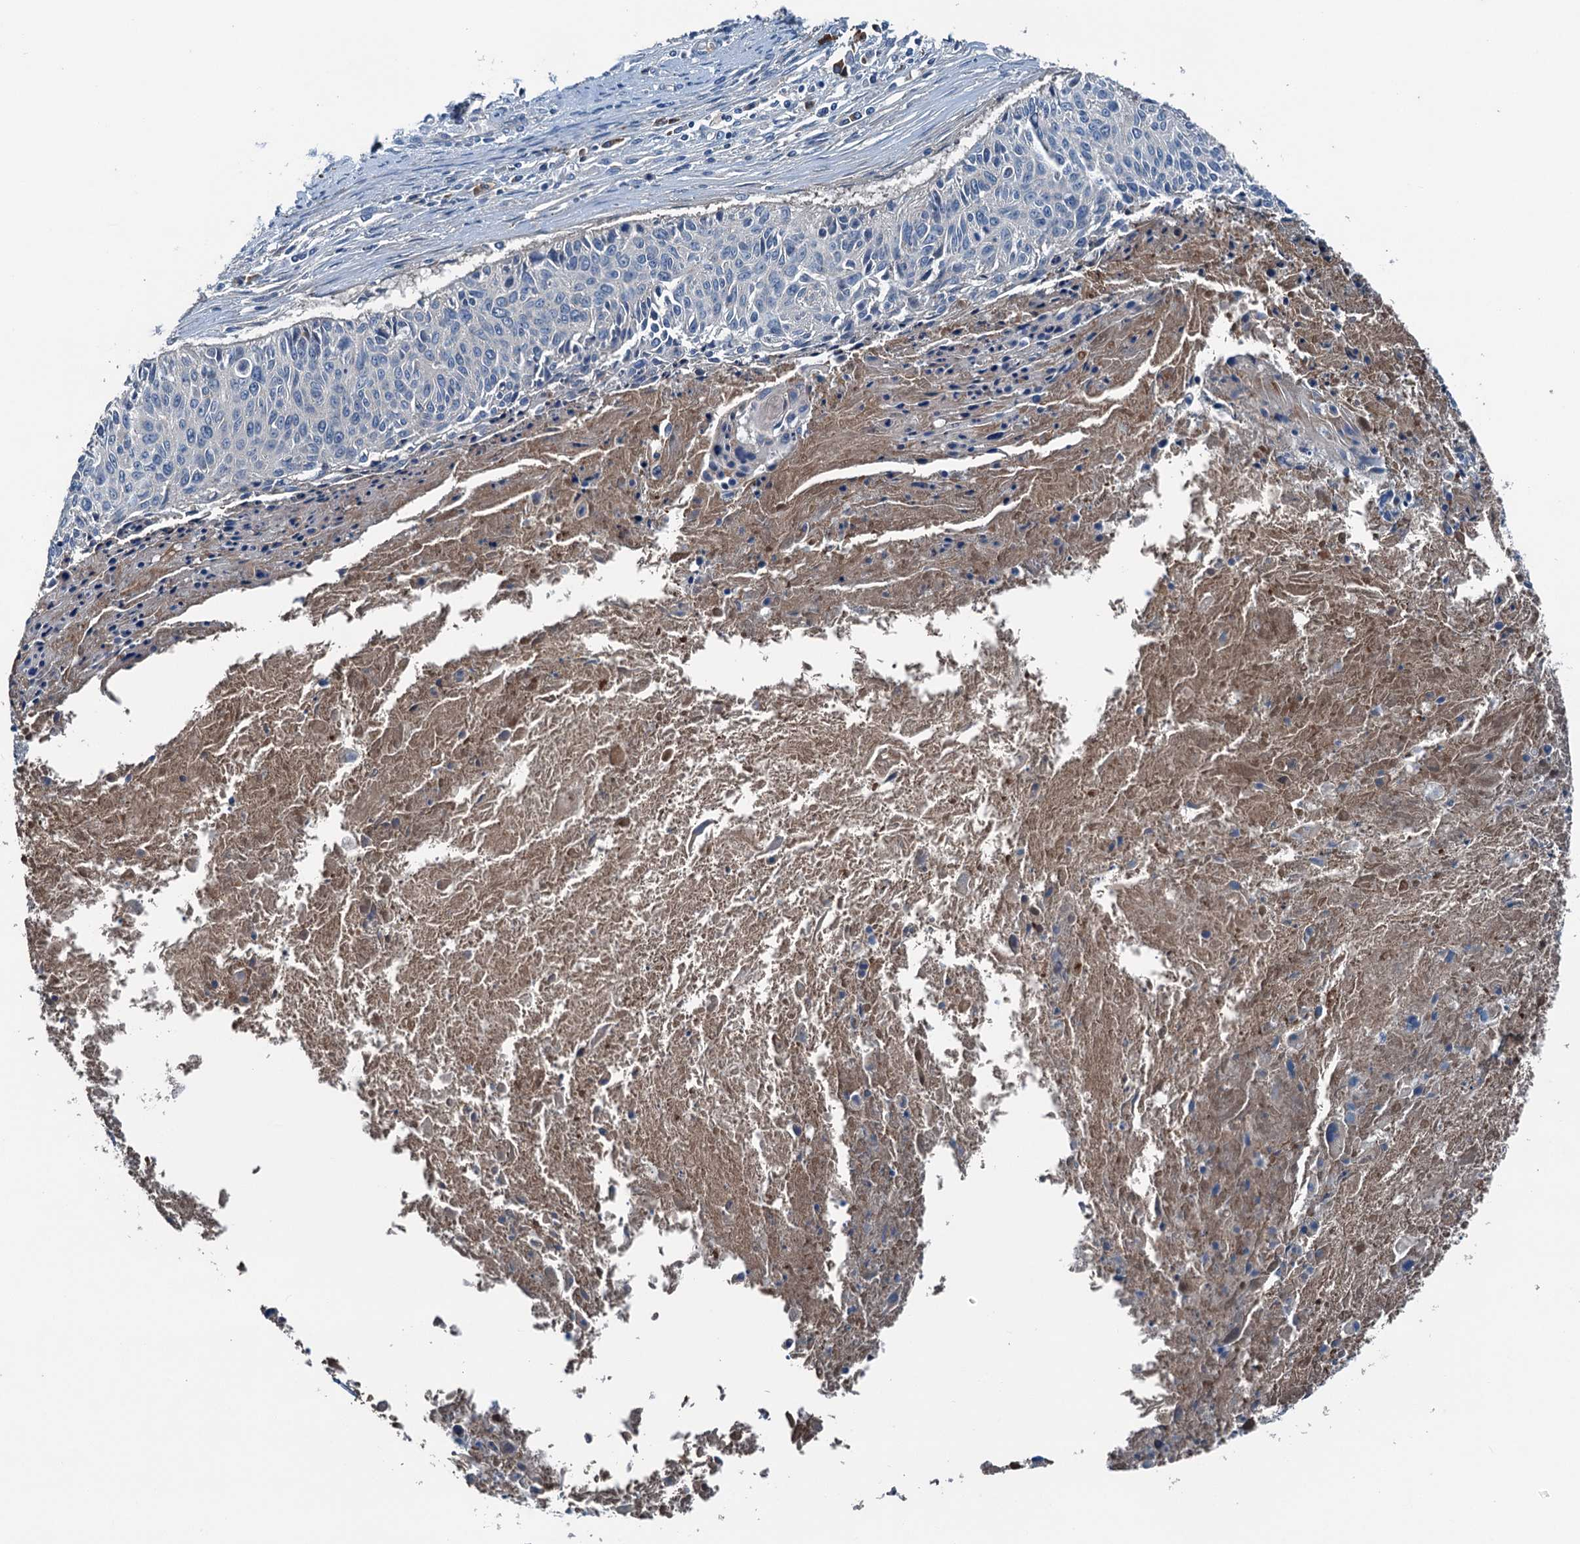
{"staining": {"intensity": "negative", "quantity": "none", "location": "none"}, "tissue": "cervical cancer", "cell_type": "Tumor cells", "image_type": "cancer", "snomed": [{"axis": "morphology", "description": "Squamous cell carcinoma, NOS"}, {"axis": "topography", "description": "Cervix"}], "caption": "Cervical cancer (squamous cell carcinoma) stained for a protein using IHC exhibits no positivity tumor cells.", "gene": "PDSS1", "patient": {"sex": "female", "age": 55}}